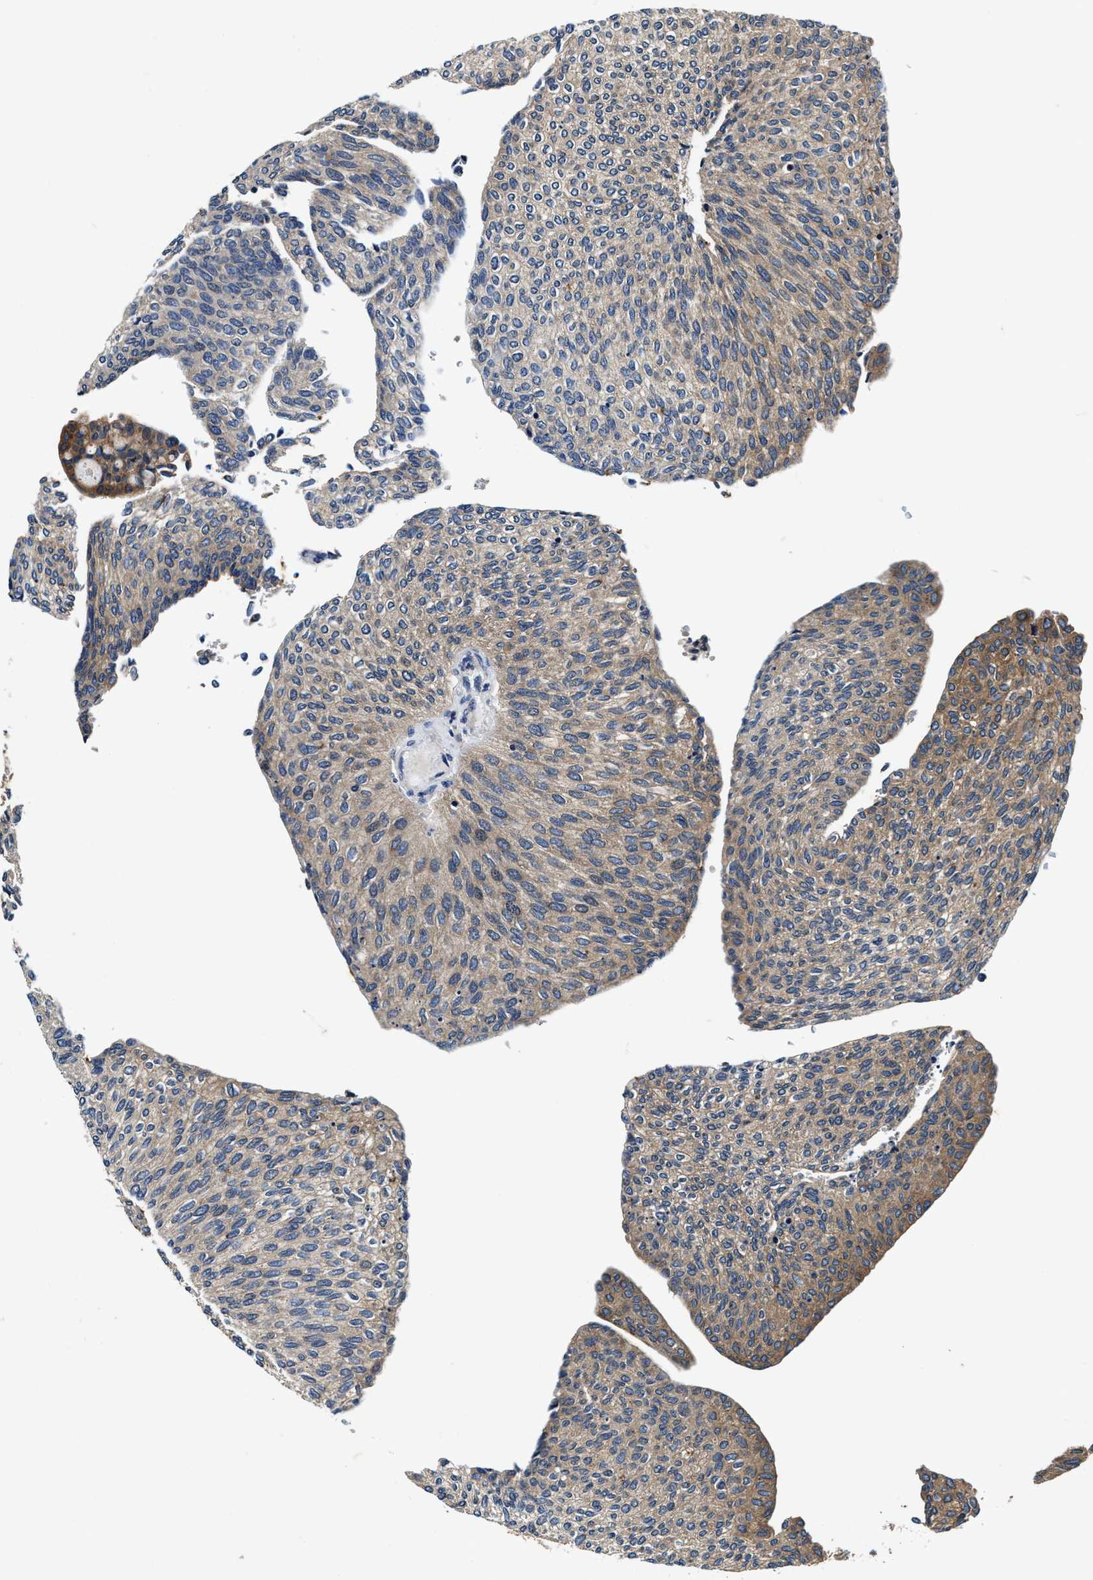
{"staining": {"intensity": "moderate", "quantity": "25%-75%", "location": "cytoplasmic/membranous"}, "tissue": "urothelial cancer", "cell_type": "Tumor cells", "image_type": "cancer", "snomed": [{"axis": "morphology", "description": "Urothelial carcinoma, Low grade"}, {"axis": "topography", "description": "Urinary bladder"}], "caption": "A medium amount of moderate cytoplasmic/membranous expression is seen in about 25%-75% of tumor cells in low-grade urothelial carcinoma tissue.", "gene": "PI4KB", "patient": {"sex": "female", "age": 79}}